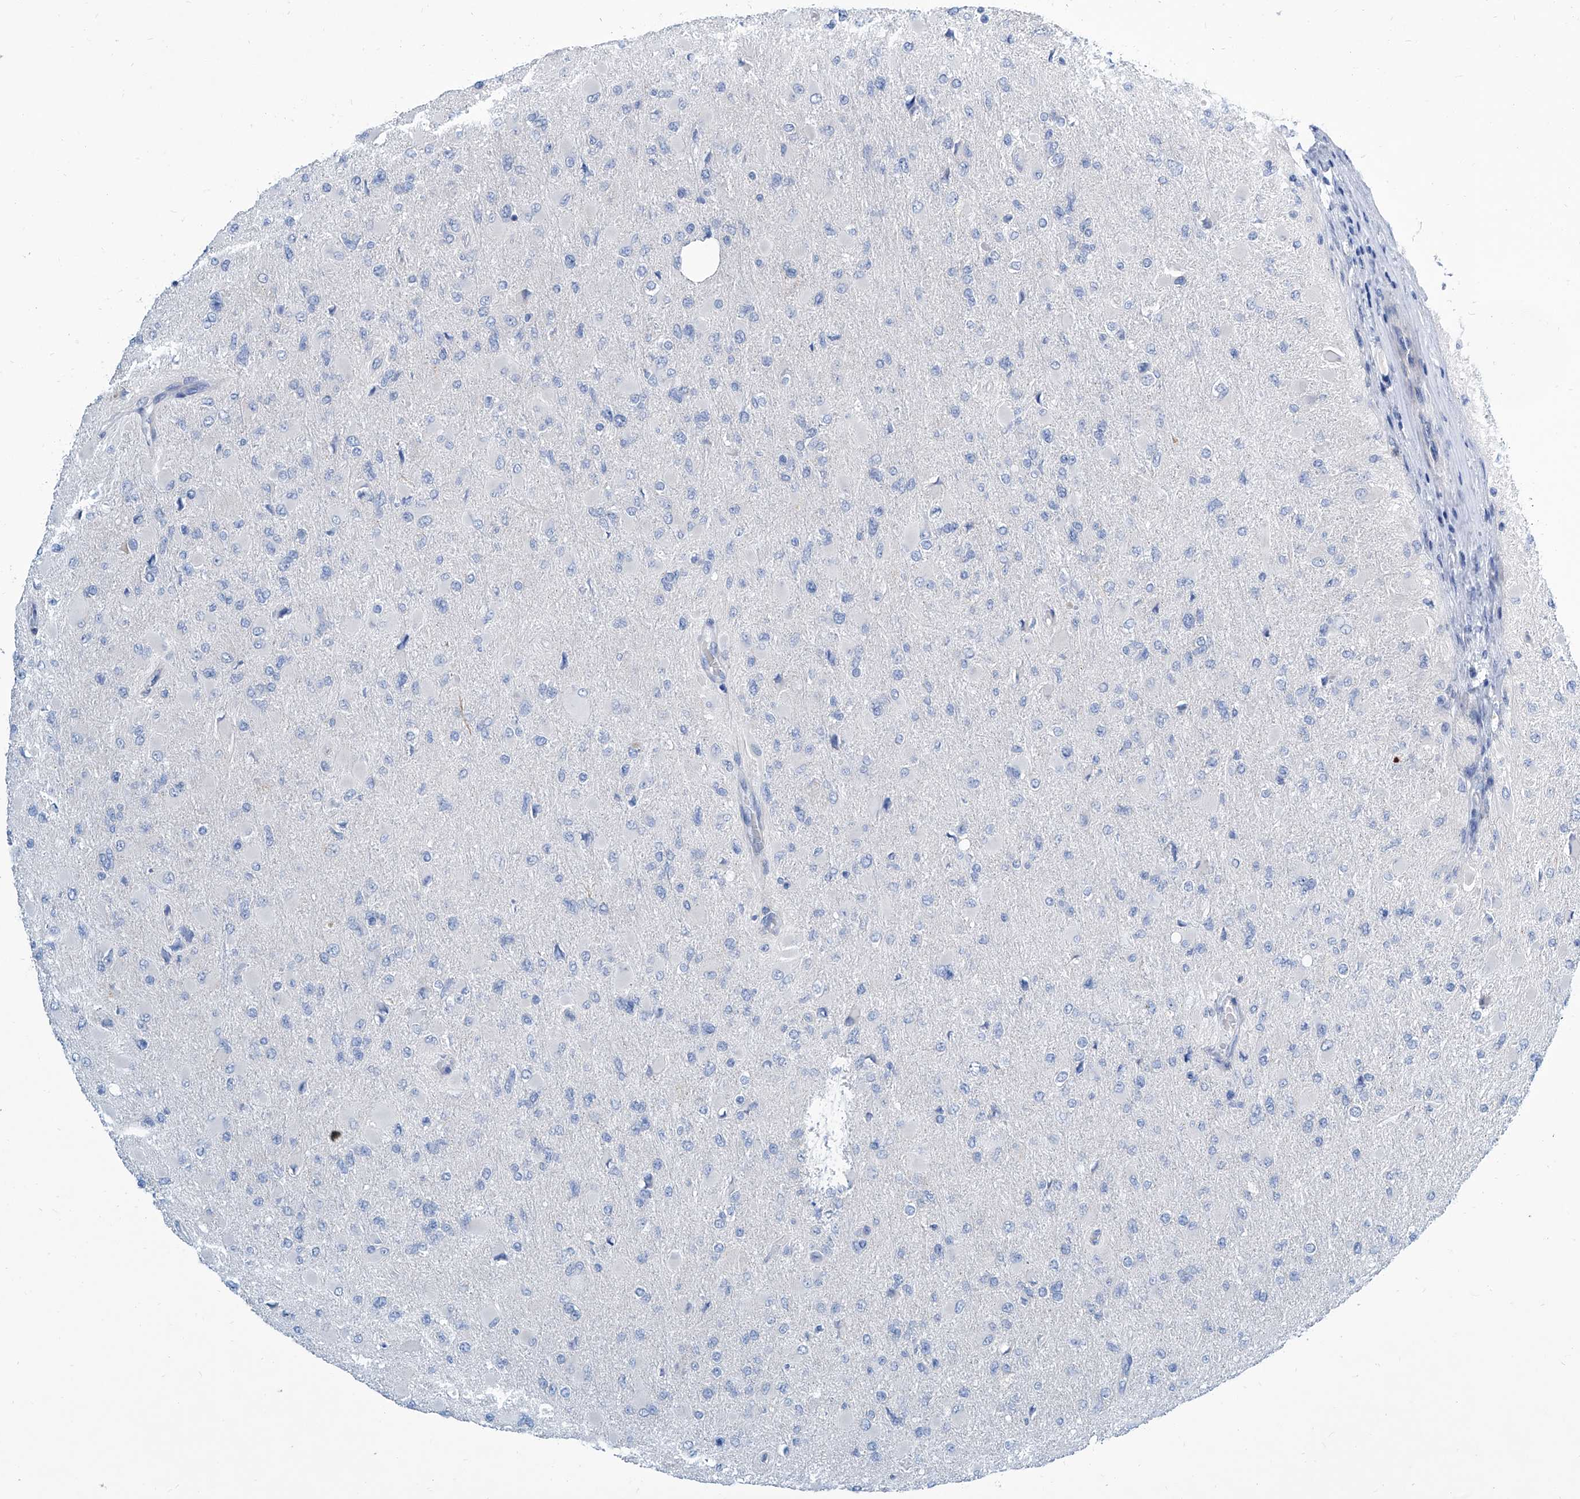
{"staining": {"intensity": "negative", "quantity": "none", "location": "none"}, "tissue": "glioma", "cell_type": "Tumor cells", "image_type": "cancer", "snomed": [{"axis": "morphology", "description": "Glioma, malignant, High grade"}, {"axis": "topography", "description": "Cerebral cortex"}], "caption": "Immunohistochemistry (IHC) micrograph of human glioma stained for a protein (brown), which displays no staining in tumor cells. (DAB IHC, high magnification).", "gene": "ZNF519", "patient": {"sex": "female", "age": 36}}